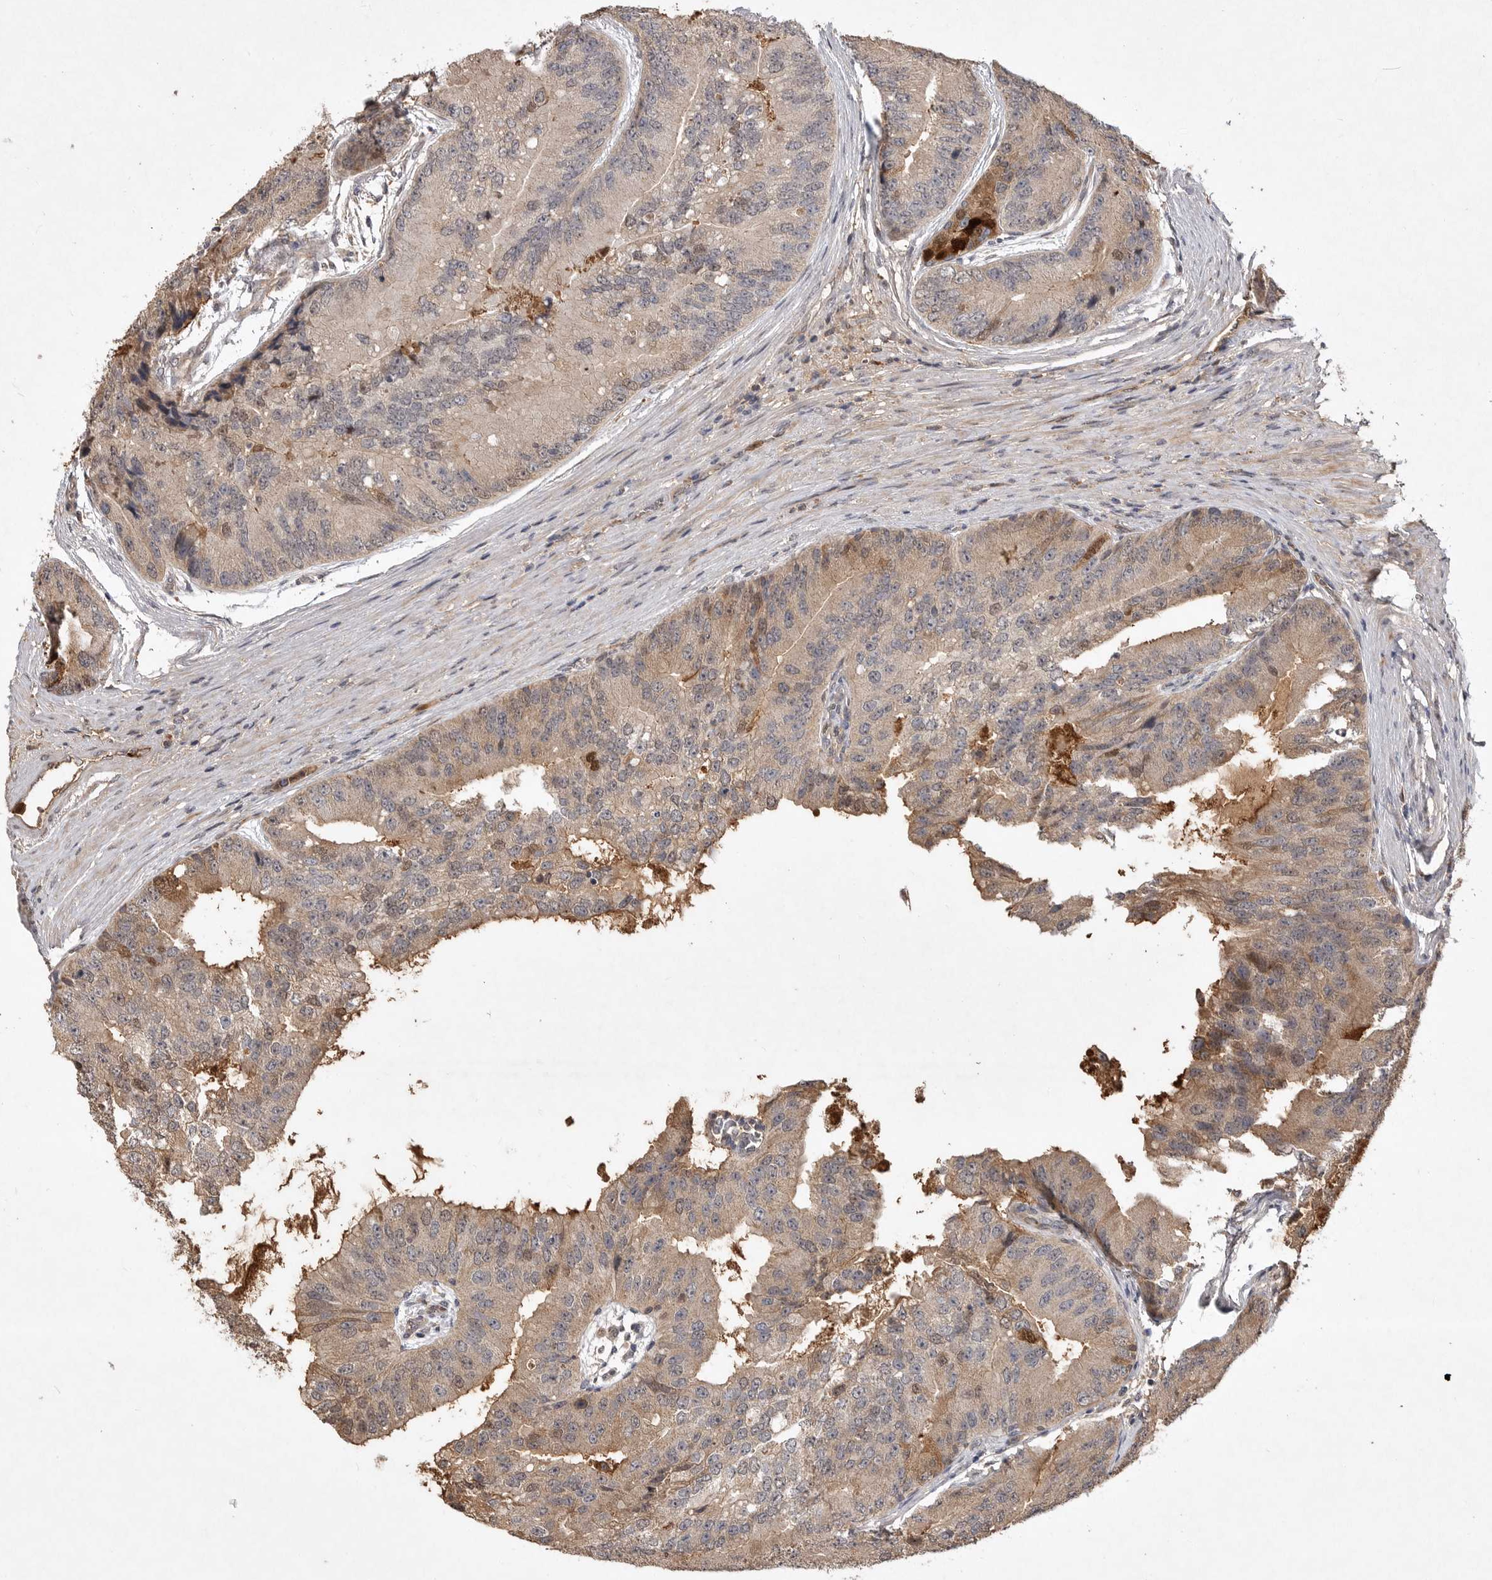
{"staining": {"intensity": "moderate", "quantity": ">75%", "location": "cytoplasmic/membranous,nuclear"}, "tissue": "prostate cancer", "cell_type": "Tumor cells", "image_type": "cancer", "snomed": [{"axis": "morphology", "description": "Adenocarcinoma, High grade"}, {"axis": "topography", "description": "Prostate"}], "caption": "This image reveals immunohistochemistry staining of human prostate cancer, with medium moderate cytoplasmic/membranous and nuclear positivity in approximately >75% of tumor cells.", "gene": "VN1R4", "patient": {"sex": "male", "age": 70}}